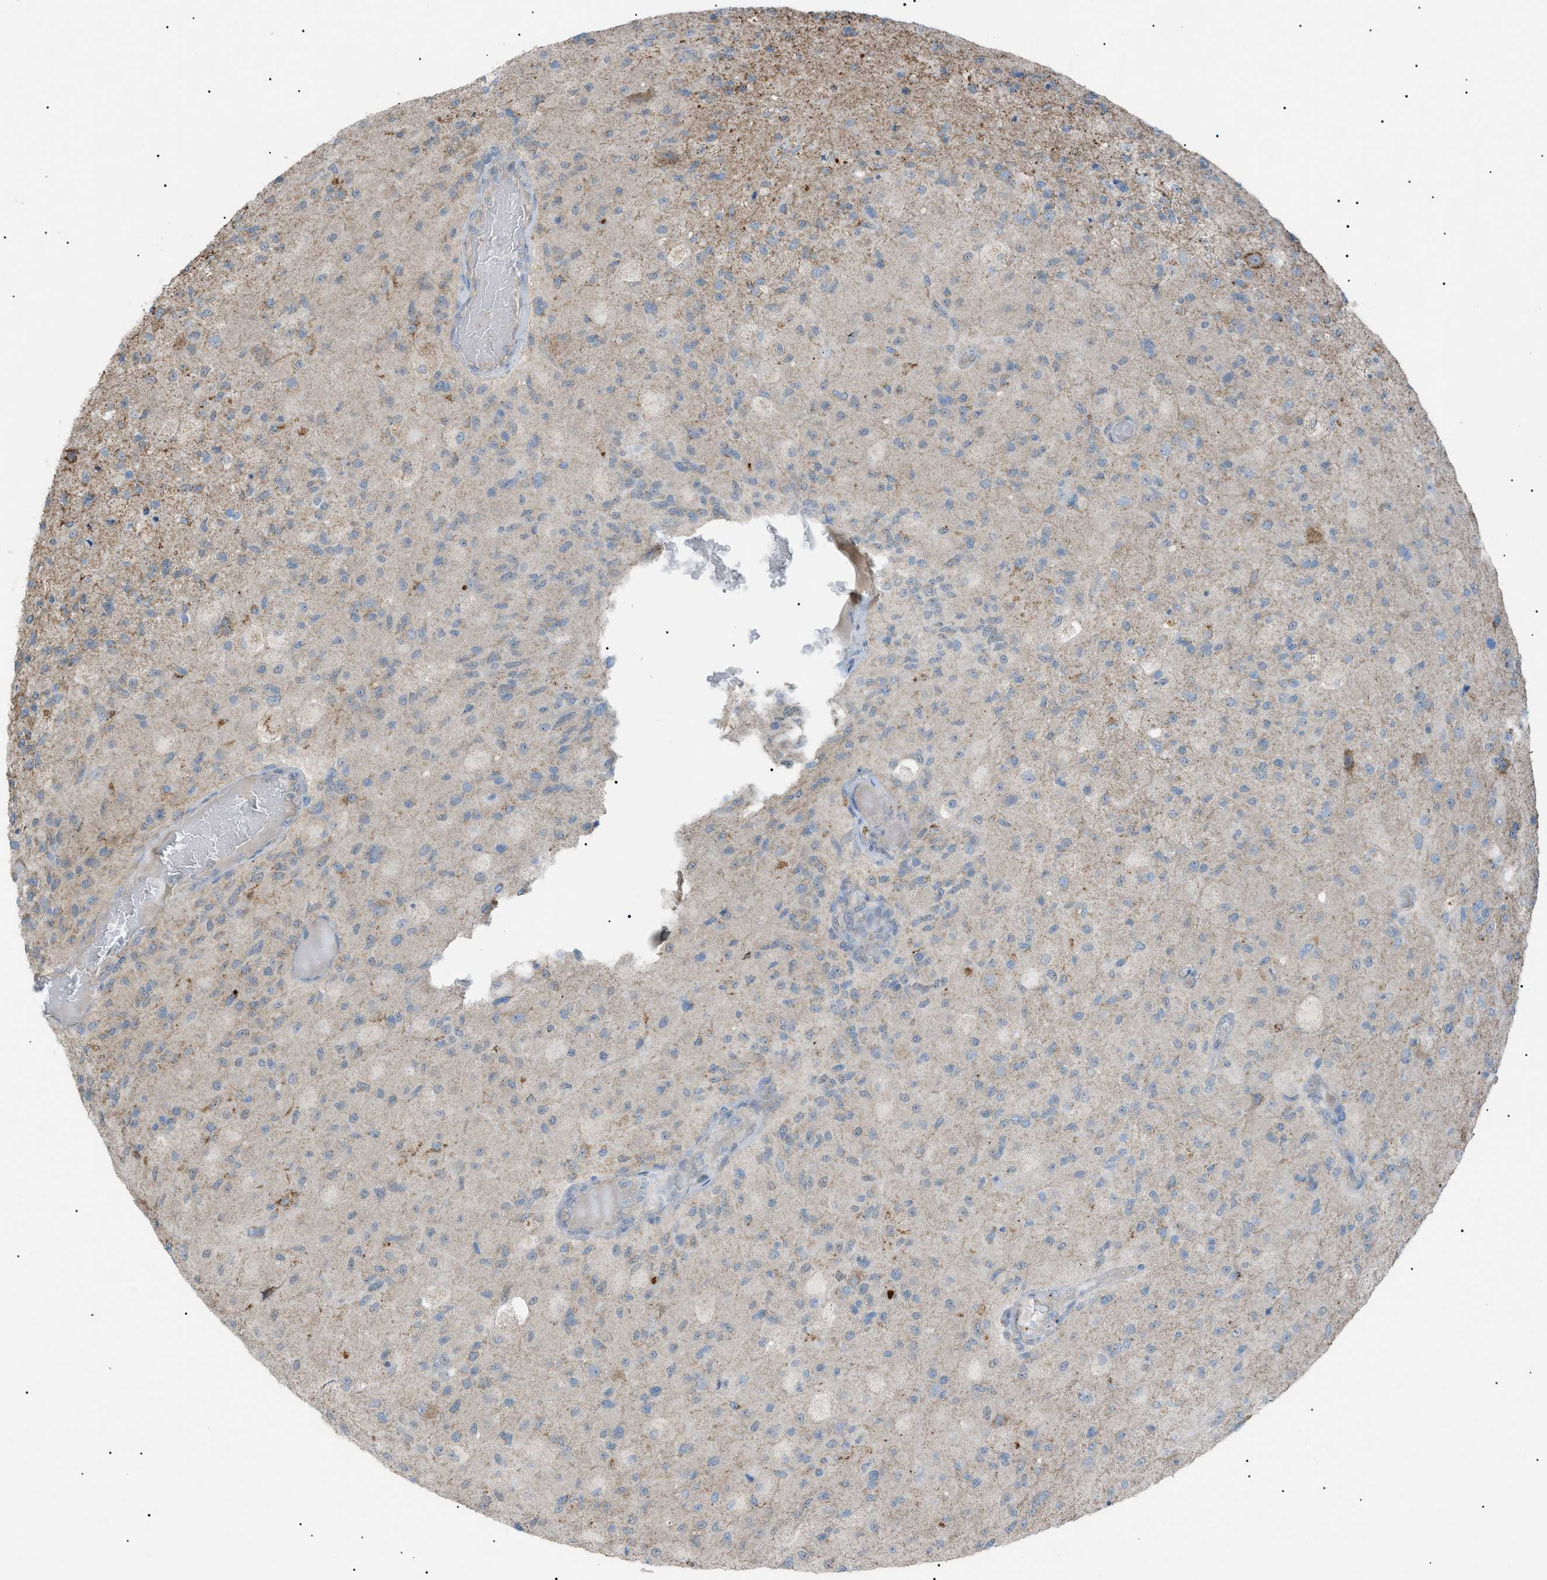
{"staining": {"intensity": "moderate", "quantity": "<25%", "location": "cytoplasmic/membranous"}, "tissue": "glioma", "cell_type": "Tumor cells", "image_type": "cancer", "snomed": [{"axis": "morphology", "description": "Normal tissue, NOS"}, {"axis": "morphology", "description": "Glioma, malignant, High grade"}, {"axis": "topography", "description": "Cerebral cortex"}], "caption": "An immunohistochemistry micrograph of tumor tissue is shown. Protein staining in brown labels moderate cytoplasmic/membranous positivity in malignant high-grade glioma within tumor cells. The staining was performed using DAB, with brown indicating positive protein expression. Nuclei are stained blue with hematoxylin.", "gene": "ZNF516", "patient": {"sex": "male", "age": 77}}